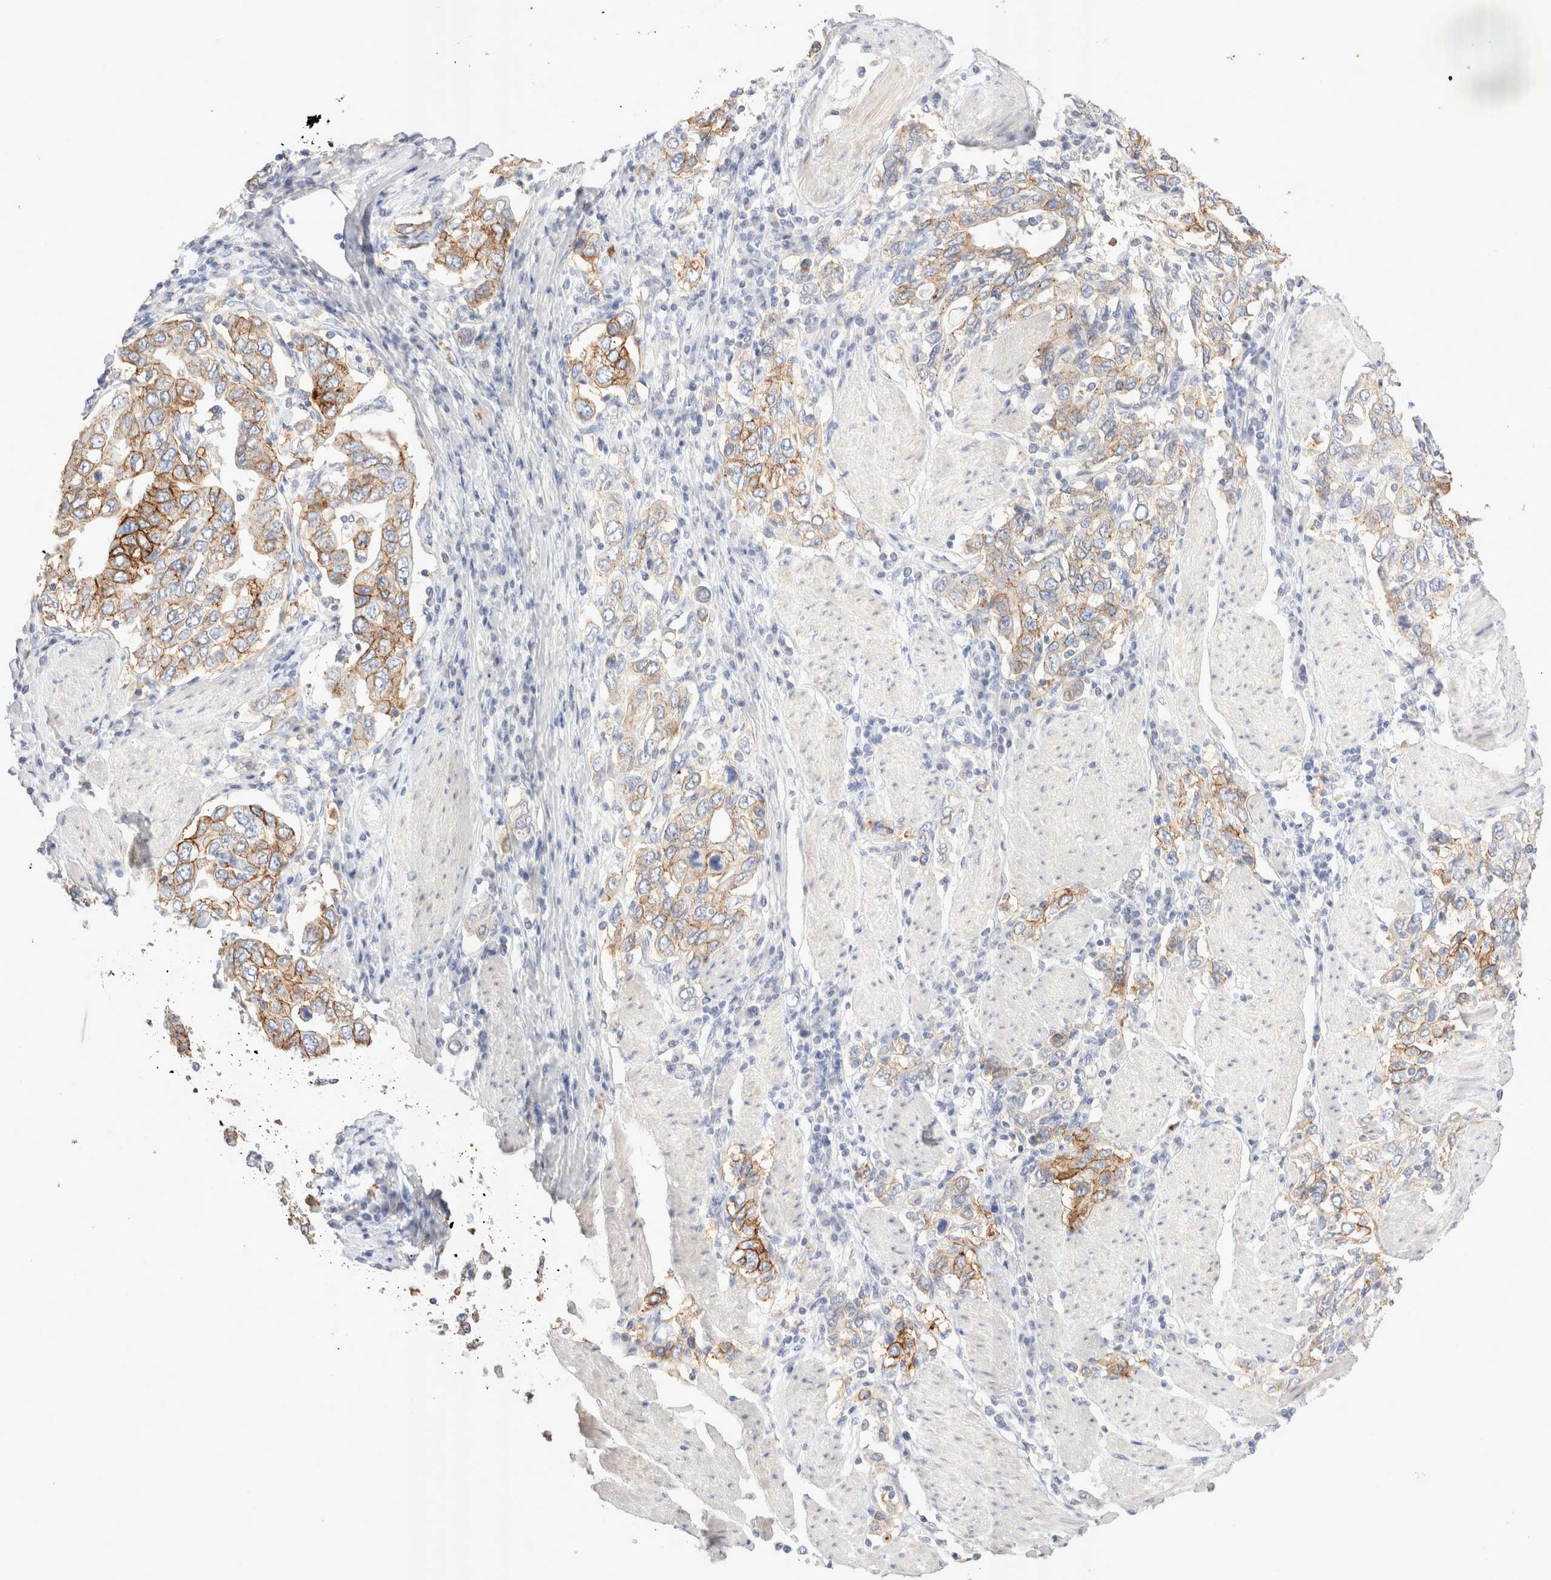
{"staining": {"intensity": "moderate", "quantity": ">75%", "location": "cytoplasmic/membranous"}, "tissue": "stomach cancer", "cell_type": "Tumor cells", "image_type": "cancer", "snomed": [{"axis": "morphology", "description": "Adenocarcinoma, NOS"}, {"axis": "topography", "description": "Stomach, upper"}], "caption": "There is medium levels of moderate cytoplasmic/membranous staining in tumor cells of stomach cancer (adenocarcinoma), as demonstrated by immunohistochemical staining (brown color).", "gene": "EPCAM", "patient": {"sex": "male", "age": 62}}